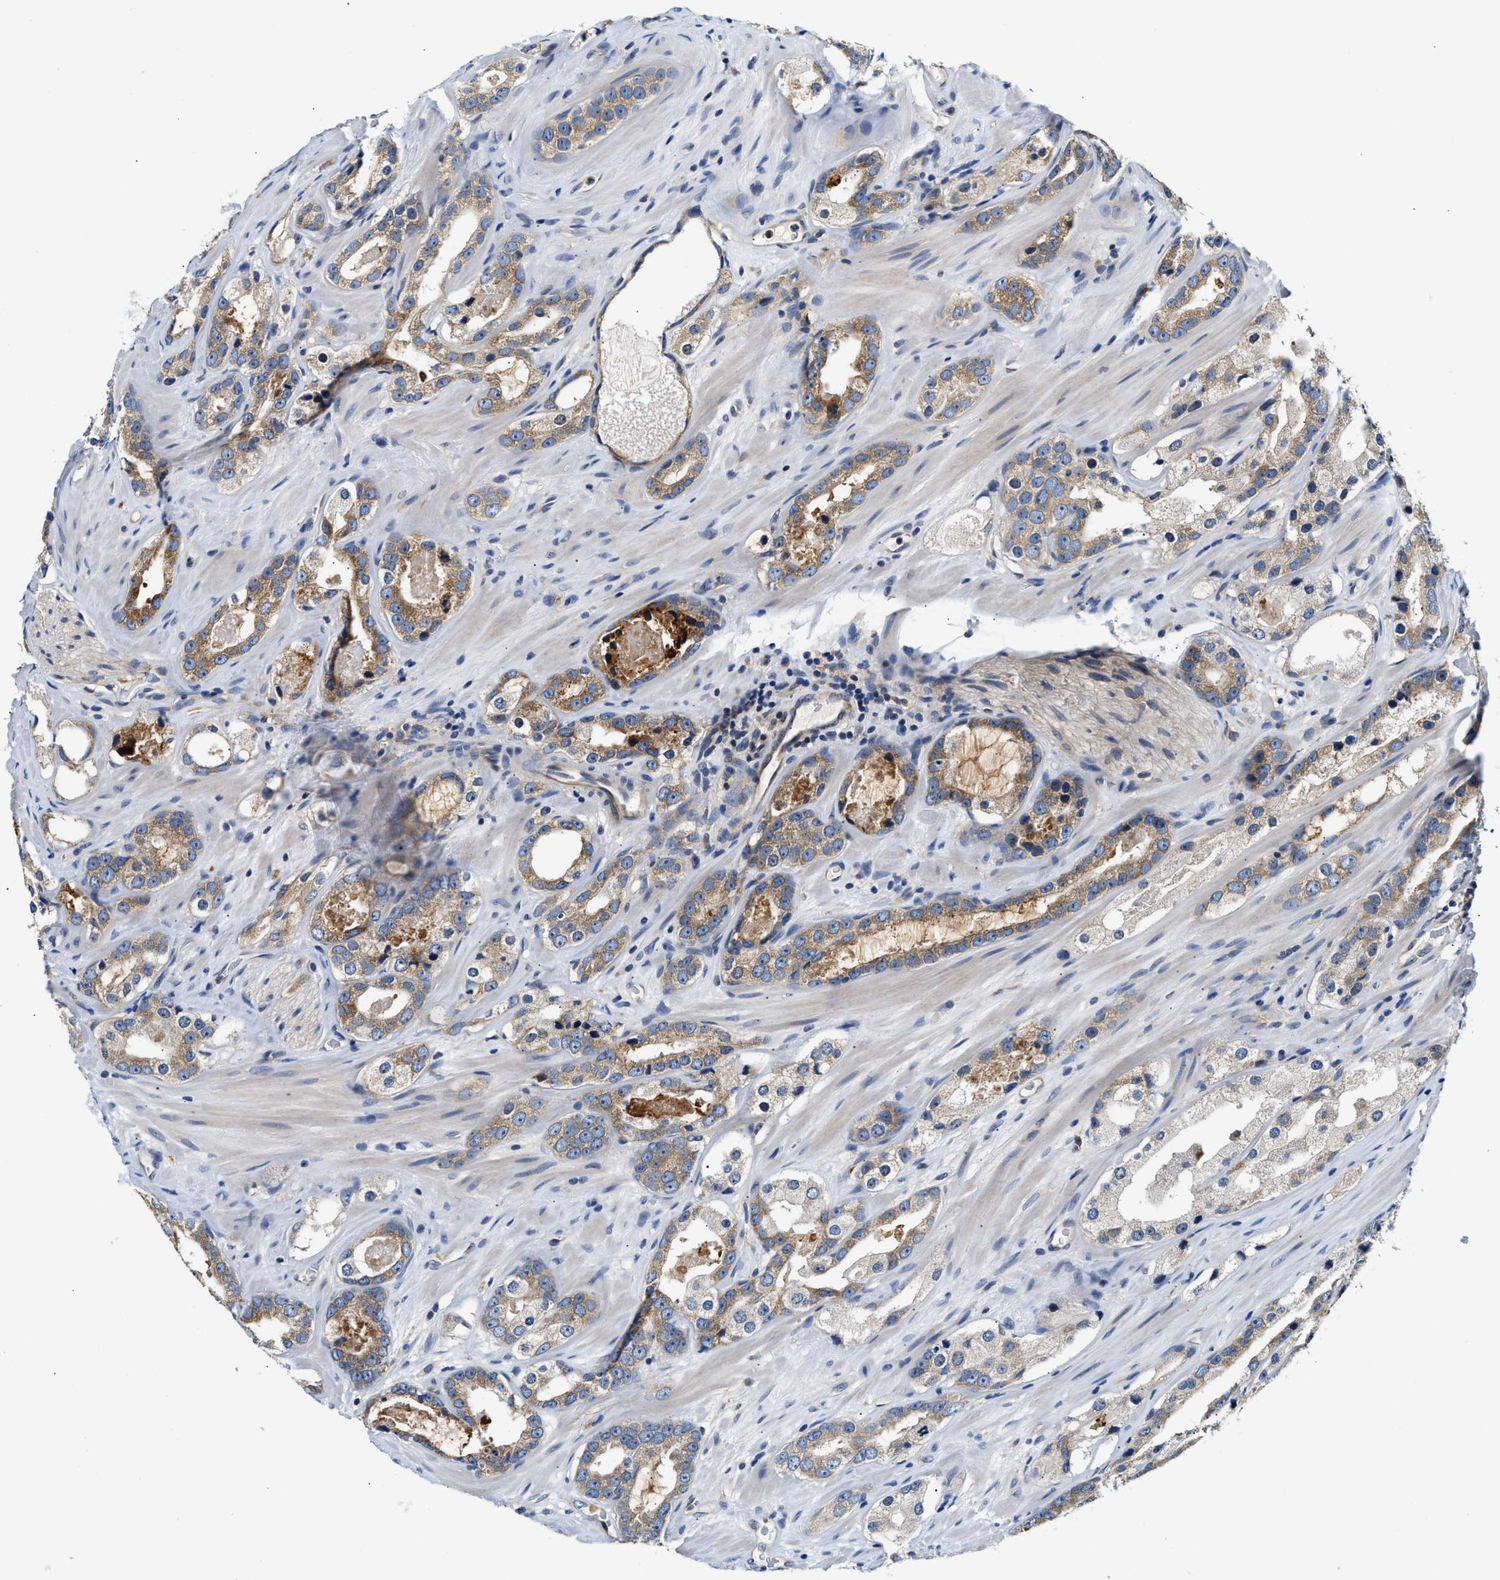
{"staining": {"intensity": "moderate", "quantity": "25%-75%", "location": "cytoplasmic/membranous"}, "tissue": "prostate cancer", "cell_type": "Tumor cells", "image_type": "cancer", "snomed": [{"axis": "morphology", "description": "Adenocarcinoma, High grade"}, {"axis": "topography", "description": "Prostate"}], "caption": "Prostate cancer tissue exhibits moderate cytoplasmic/membranous positivity in about 25%-75% of tumor cells (DAB IHC, brown staining for protein, blue staining for nuclei).", "gene": "FAM185A", "patient": {"sex": "male", "age": 63}}